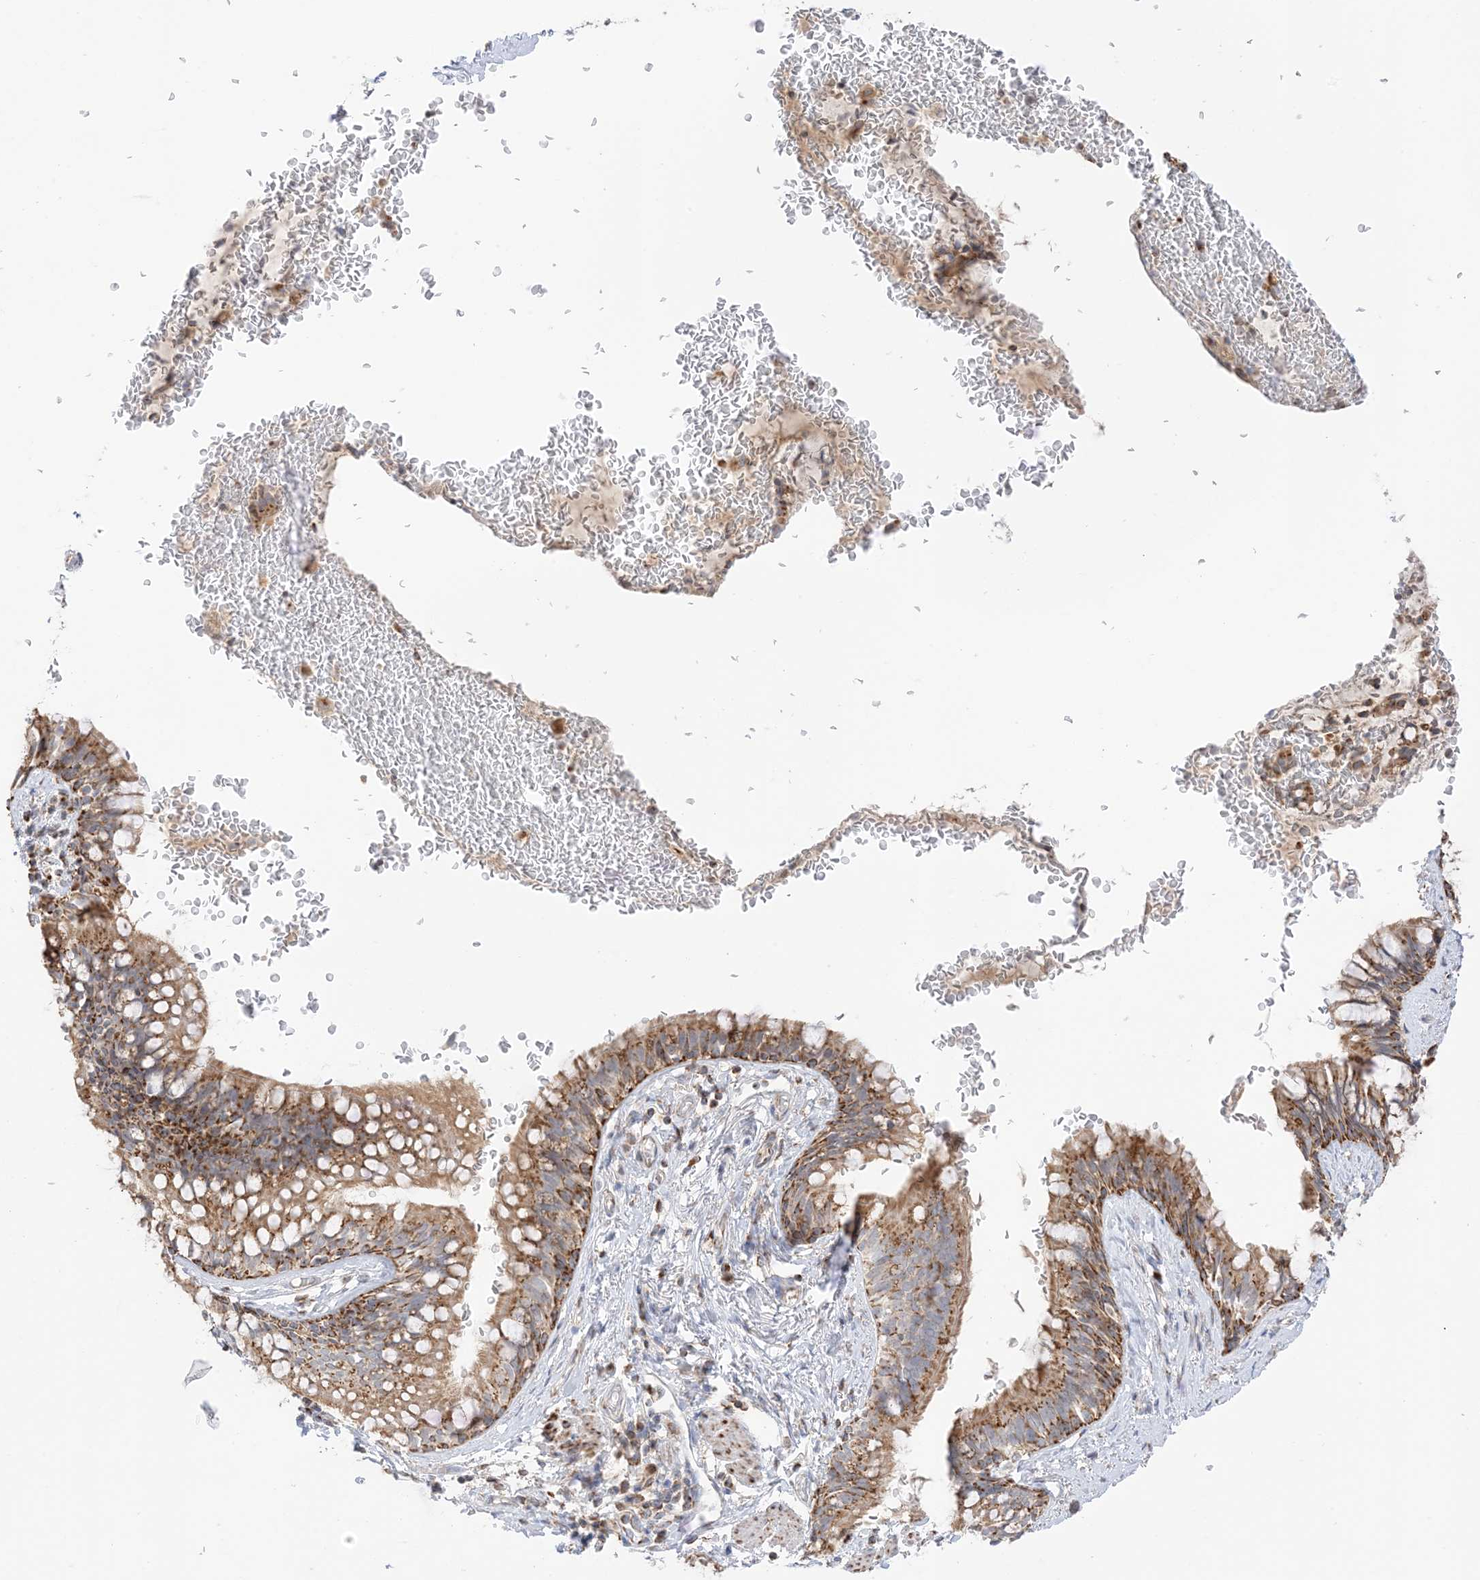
{"staining": {"intensity": "moderate", "quantity": ">75%", "location": "cytoplasmic/membranous"}, "tissue": "bronchus", "cell_type": "Respiratory epithelial cells", "image_type": "normal", "snomed": [{"axis": "morphology", "description": "Normal tissue, NOS"}, {"axis": "topography", "description": "Cartilage tissue"}, {"axis": "topography", "description": "Bronchus"}], "caption": "Immunohistochemical staining of benign human bronchus exhibits moderate cytoplasmic/membranous protein positivity in about >75% of respiratory epithelial cells.", "gene": "SLC25A12", "patient": {"sex": "female", "age": 36}}